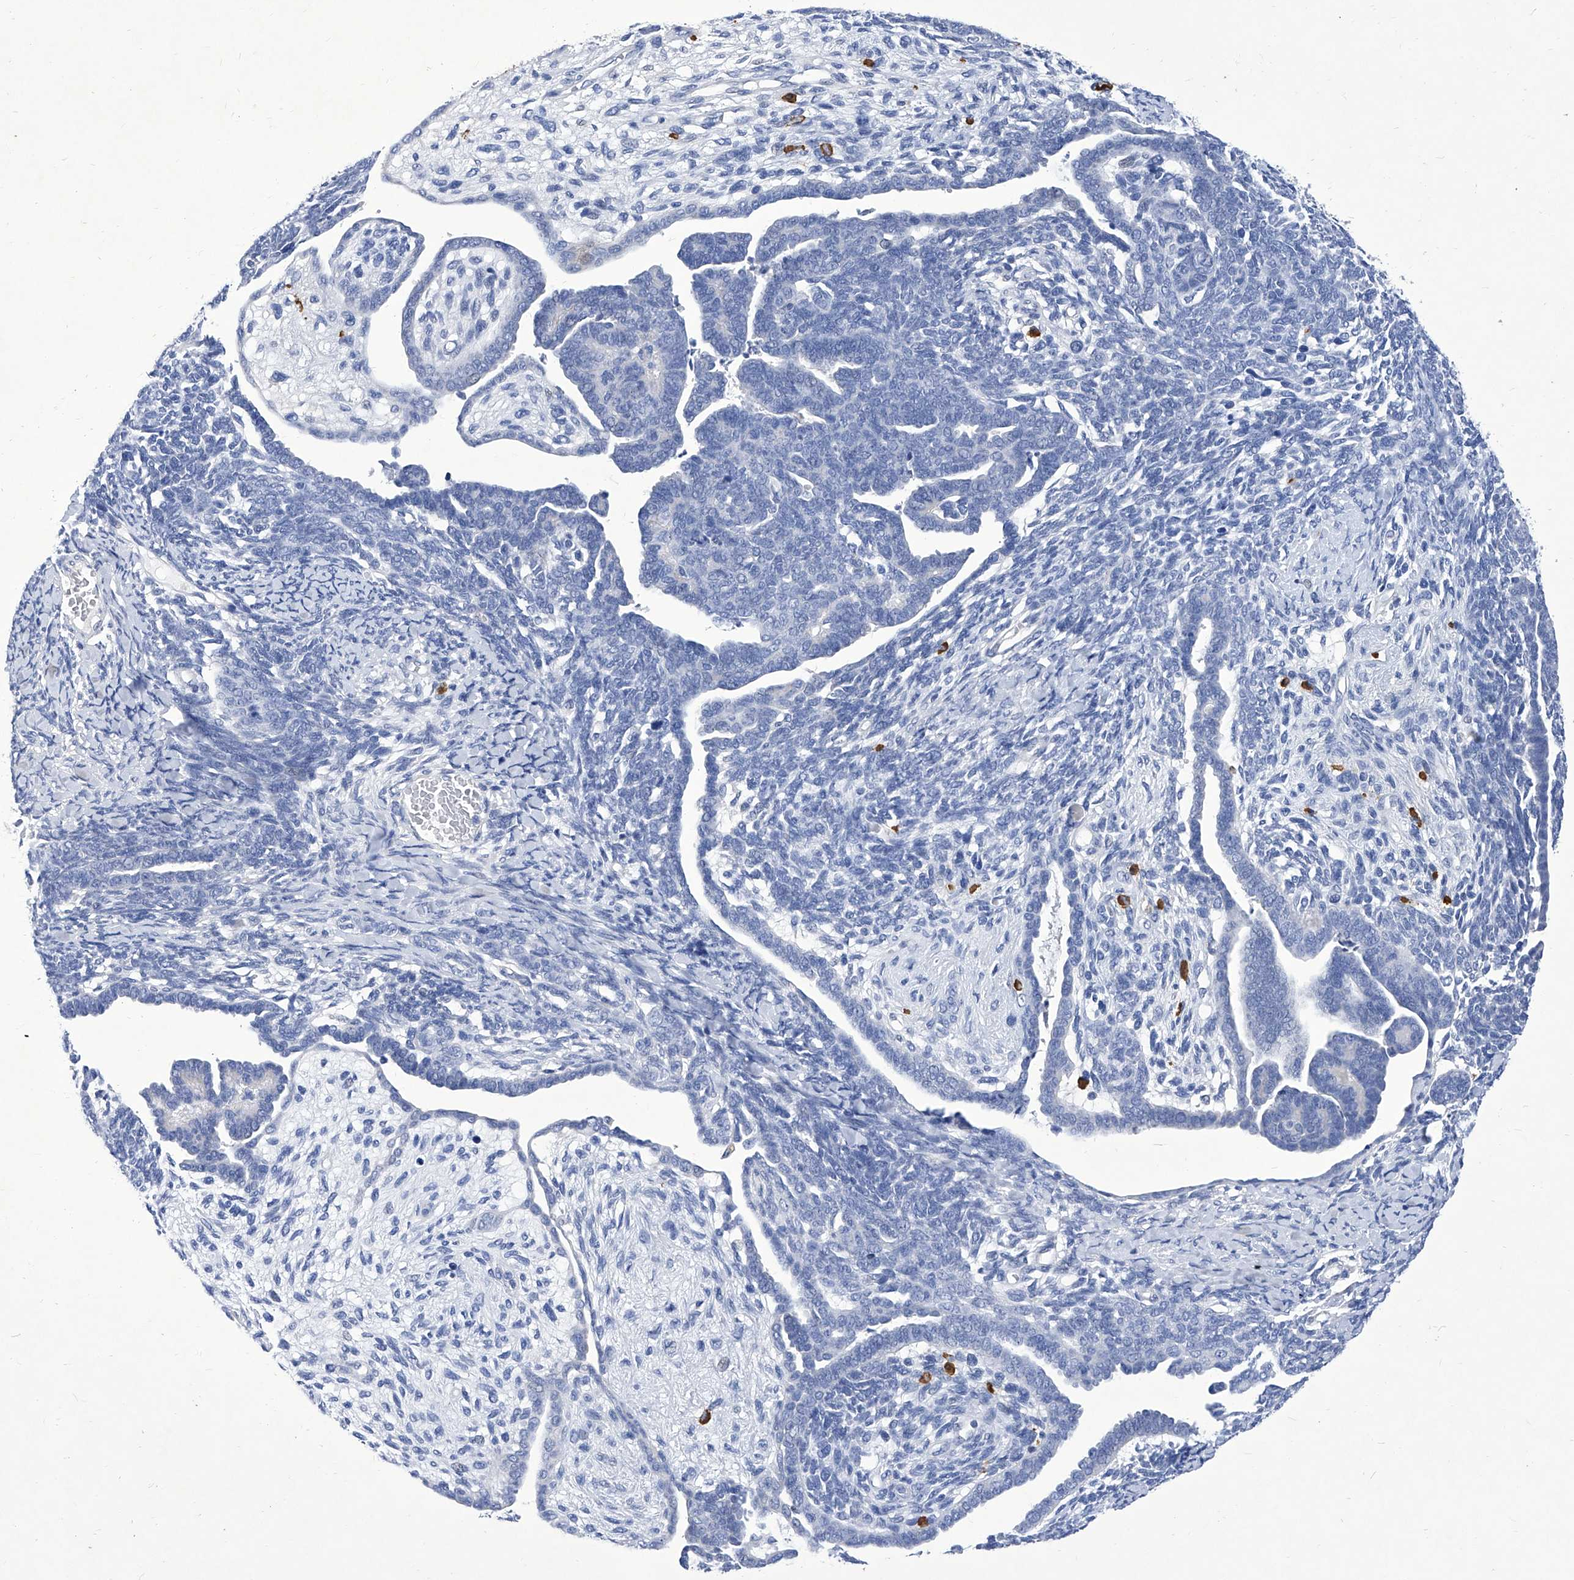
{"staining": {"intensity": "negative", "quantity": "none", "location": "none"}, "tissue": "endometrial cancer", "cell_type": "Tumor cells", "image_type": "cancer", "snomed": [{"axis": "morphology", "description": "Neoplasm, malignant, NOS"}, {"axis": "topography", "description": "Endometrium"}], "caption": "This image is of endometrial cancer stained with immunohistochemistry (IHC) to label a protein in brown with the nuclei are counter-stained blue. There is no expression in tumor cells. (Brightfield microscopy of DAB (3,3'-diaminobenzidine) immunohistochemistry (IHC) at high magnification).", "gene": "IFNL2", "patient": {"sex": "female", "age": 74}}